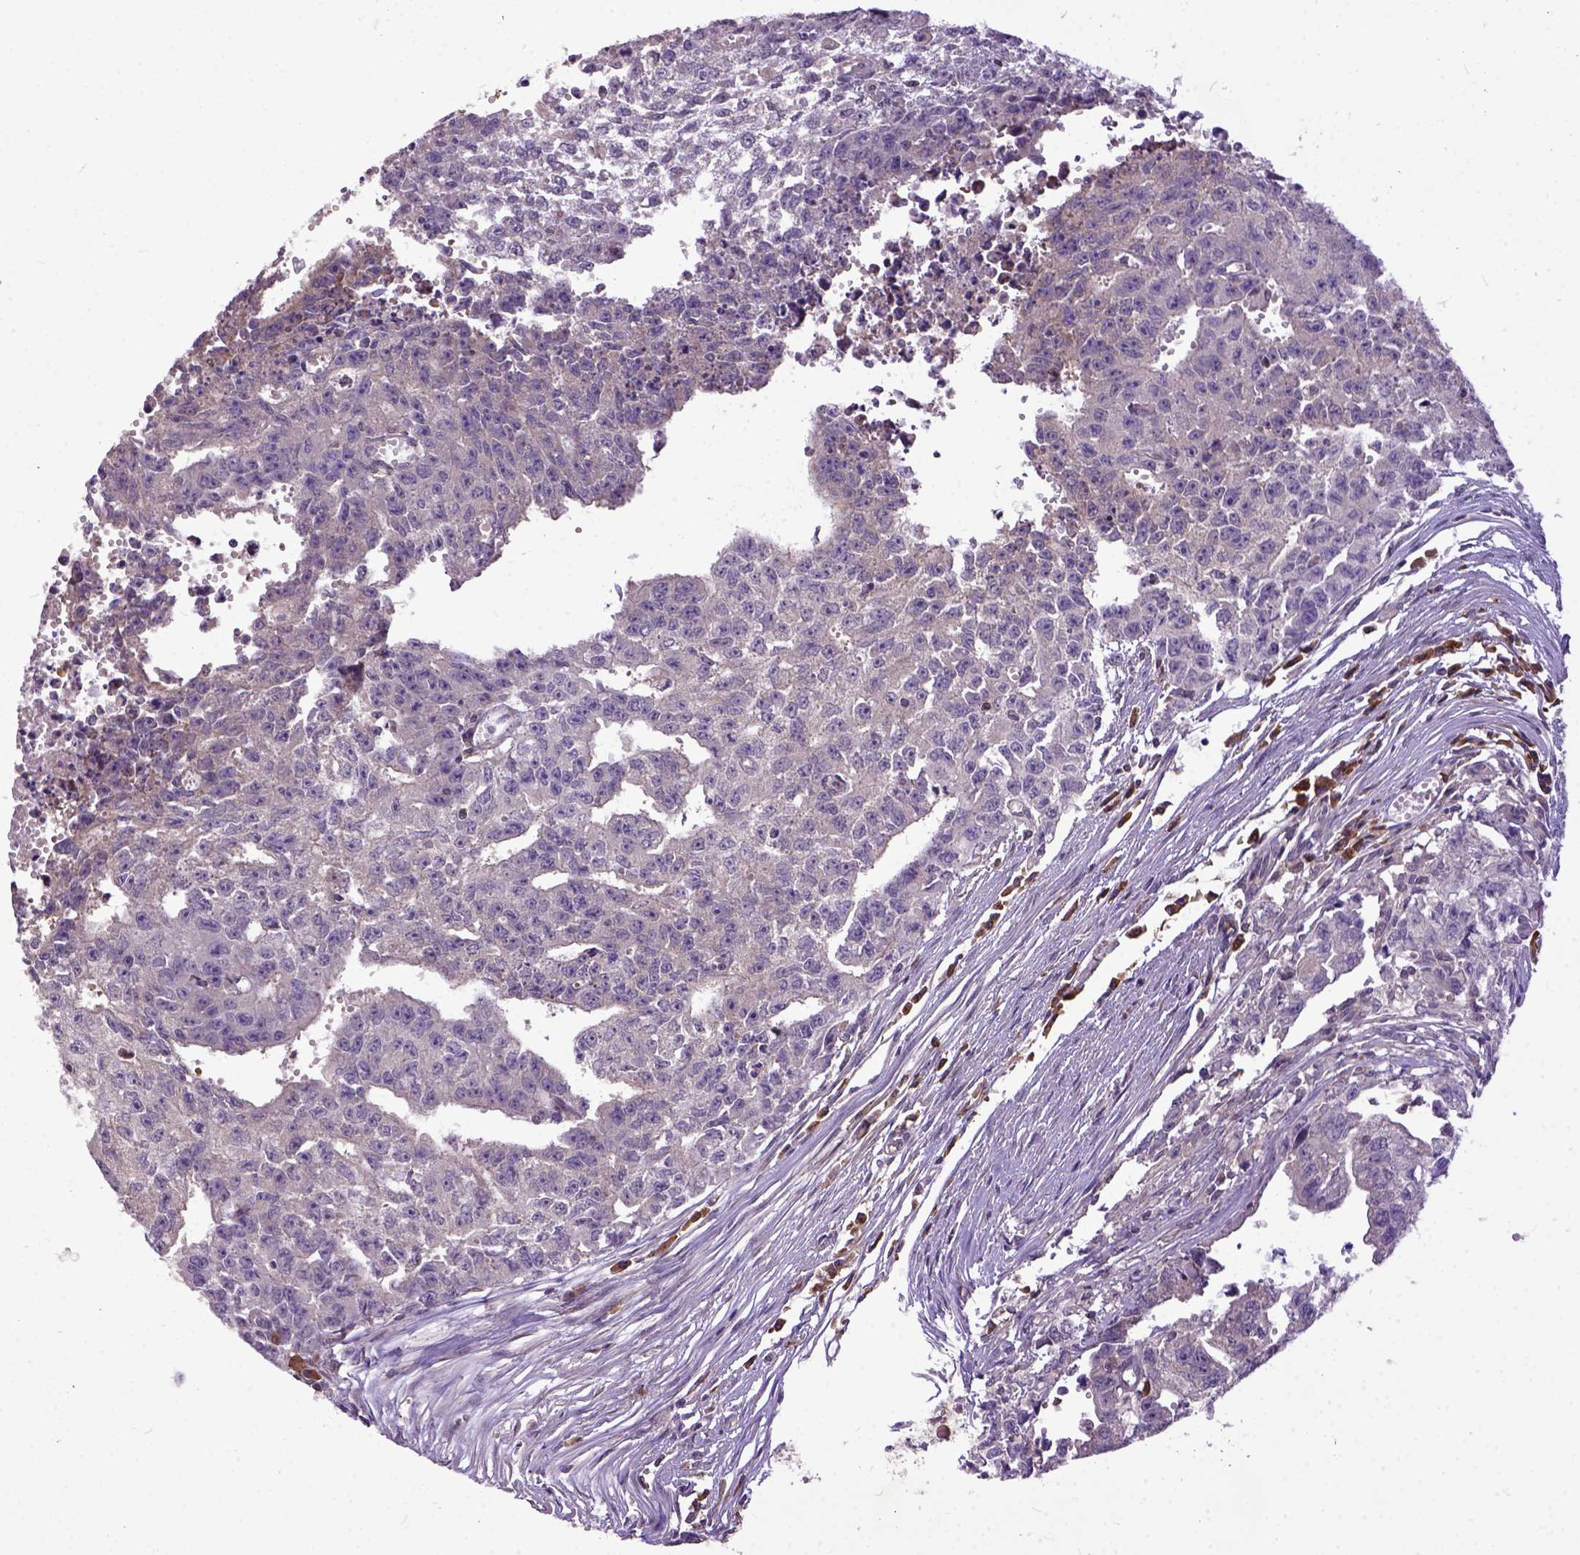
{"staining": {"intensity": "negative", "quantity": "none", "location": "none"}, "tissue": "testis cancer", "cell_type": "Tumor cells", "image_type": "cancer", "snomed": [{"axis": "morphology", "description": "Carcinoma, Embryonal, NOS"}, {"axis": "morphology", "description": "Teratoma, malignant, NOS"}, {"axis": "topography", "description": "Testis"}], "caption": "Protein analysis of testis cancer (malignant teratoma) exhibits no significant staining in tumor cells. (DAB (3,3'-diaminobenzidine) immunohistochemistry, high magnification).", "gene": "CPNE1", "patient": {"sex": "male", "age": 24}}